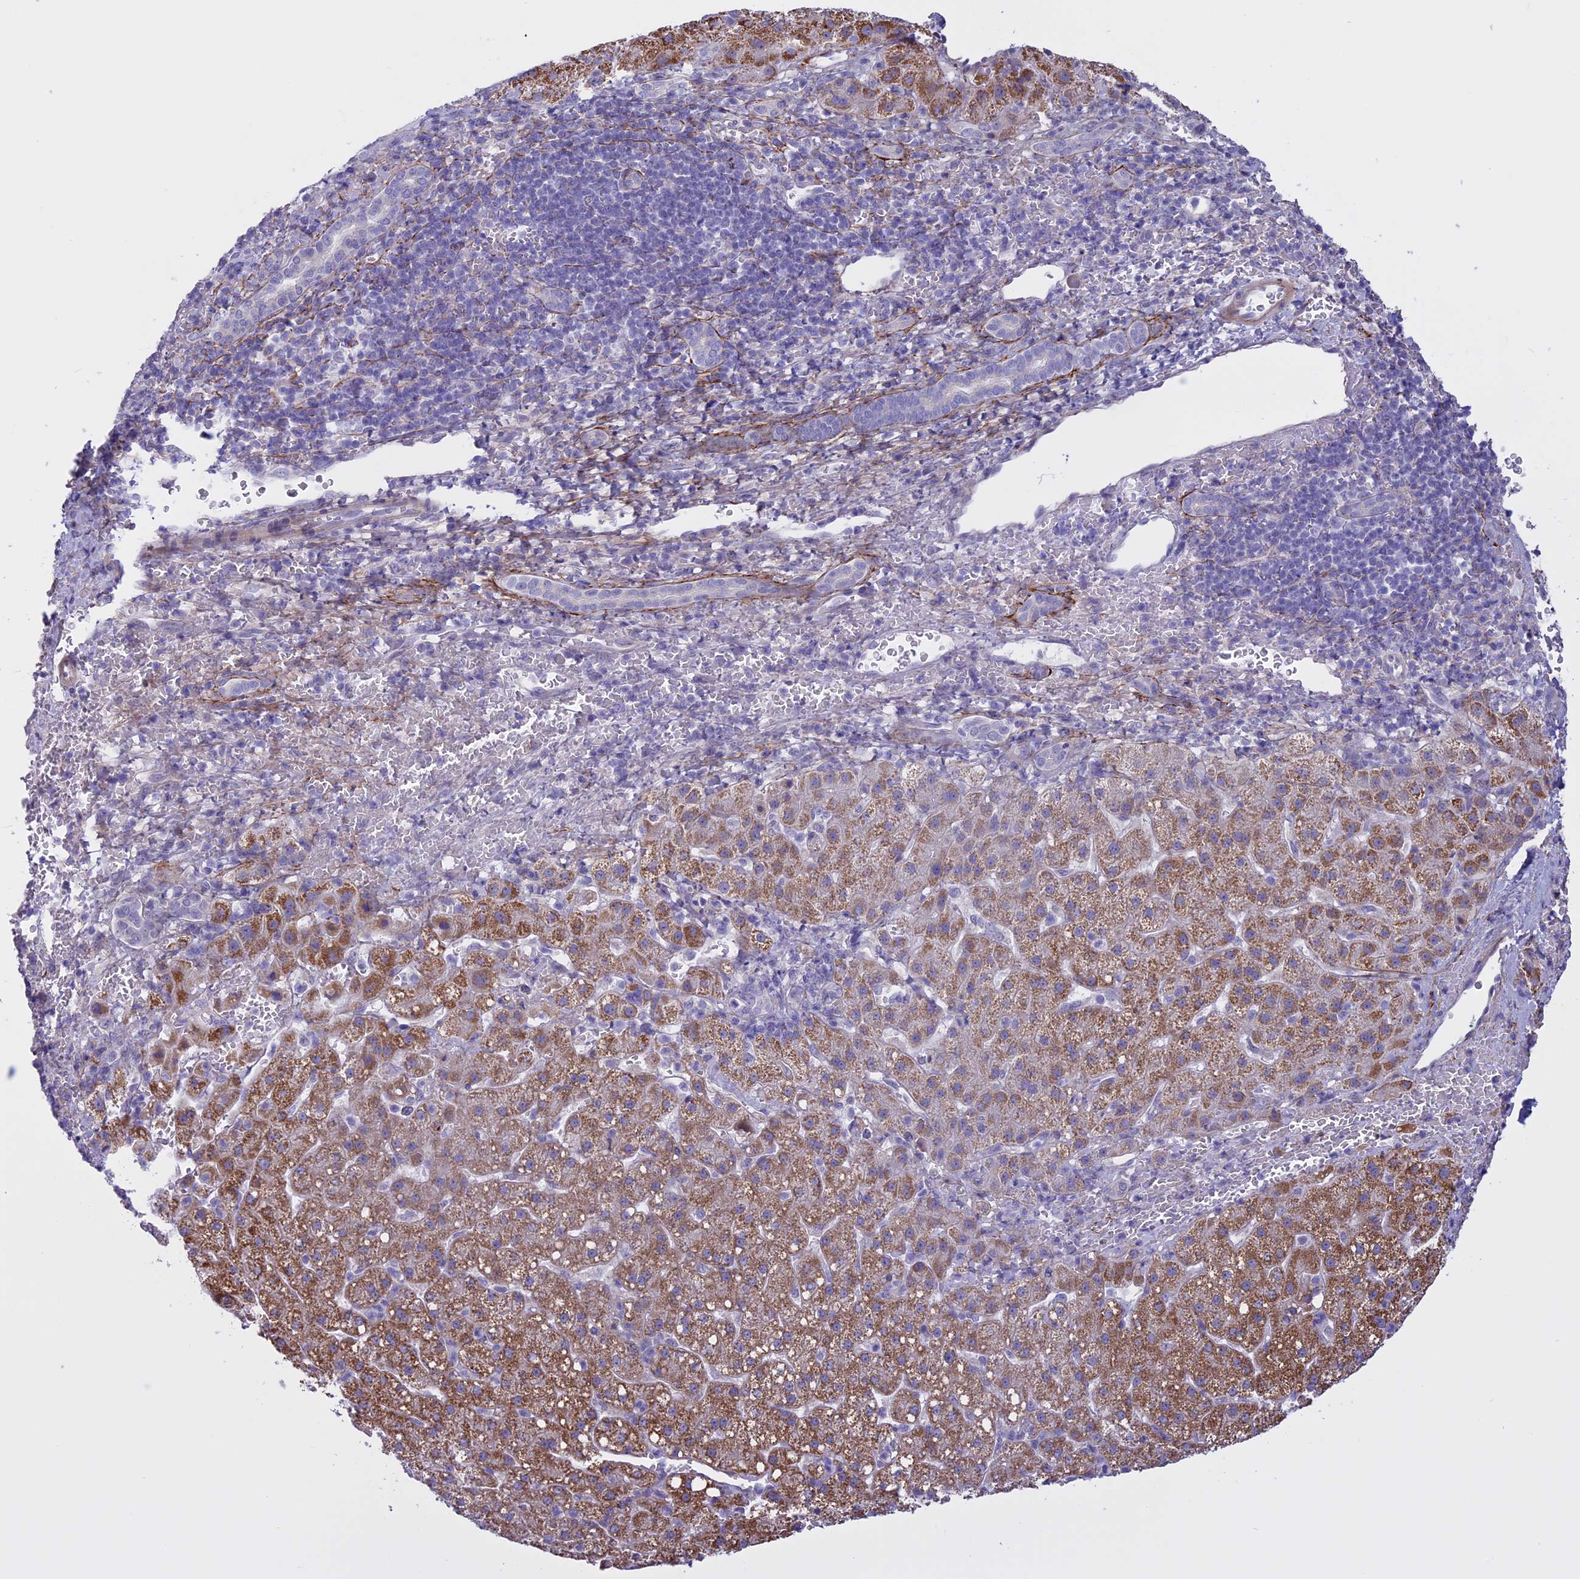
{"staining": {"intensity": "moderate", "quantity": ">75%", "location": "cytoplasmic/membranous"}, "tissue": "liver cancer", "cell_type": "Tumor cells", "image_type": "cancer", "snomed": [{"axis": "morphology", "description": "Carcinoma, Hepatocellular, NOS"}, {"axis": "topography", "description": "Liver"}], "caption": "This is a micrograph of immunohistochemistry (IHC) staining of hepatocellular carcinoma (liver), which shows moderate staining in the cytoplasmic/membranous of tumor cells.", "gene": "SPHKAP", "patient": {"sex": "male", "age": 57}}